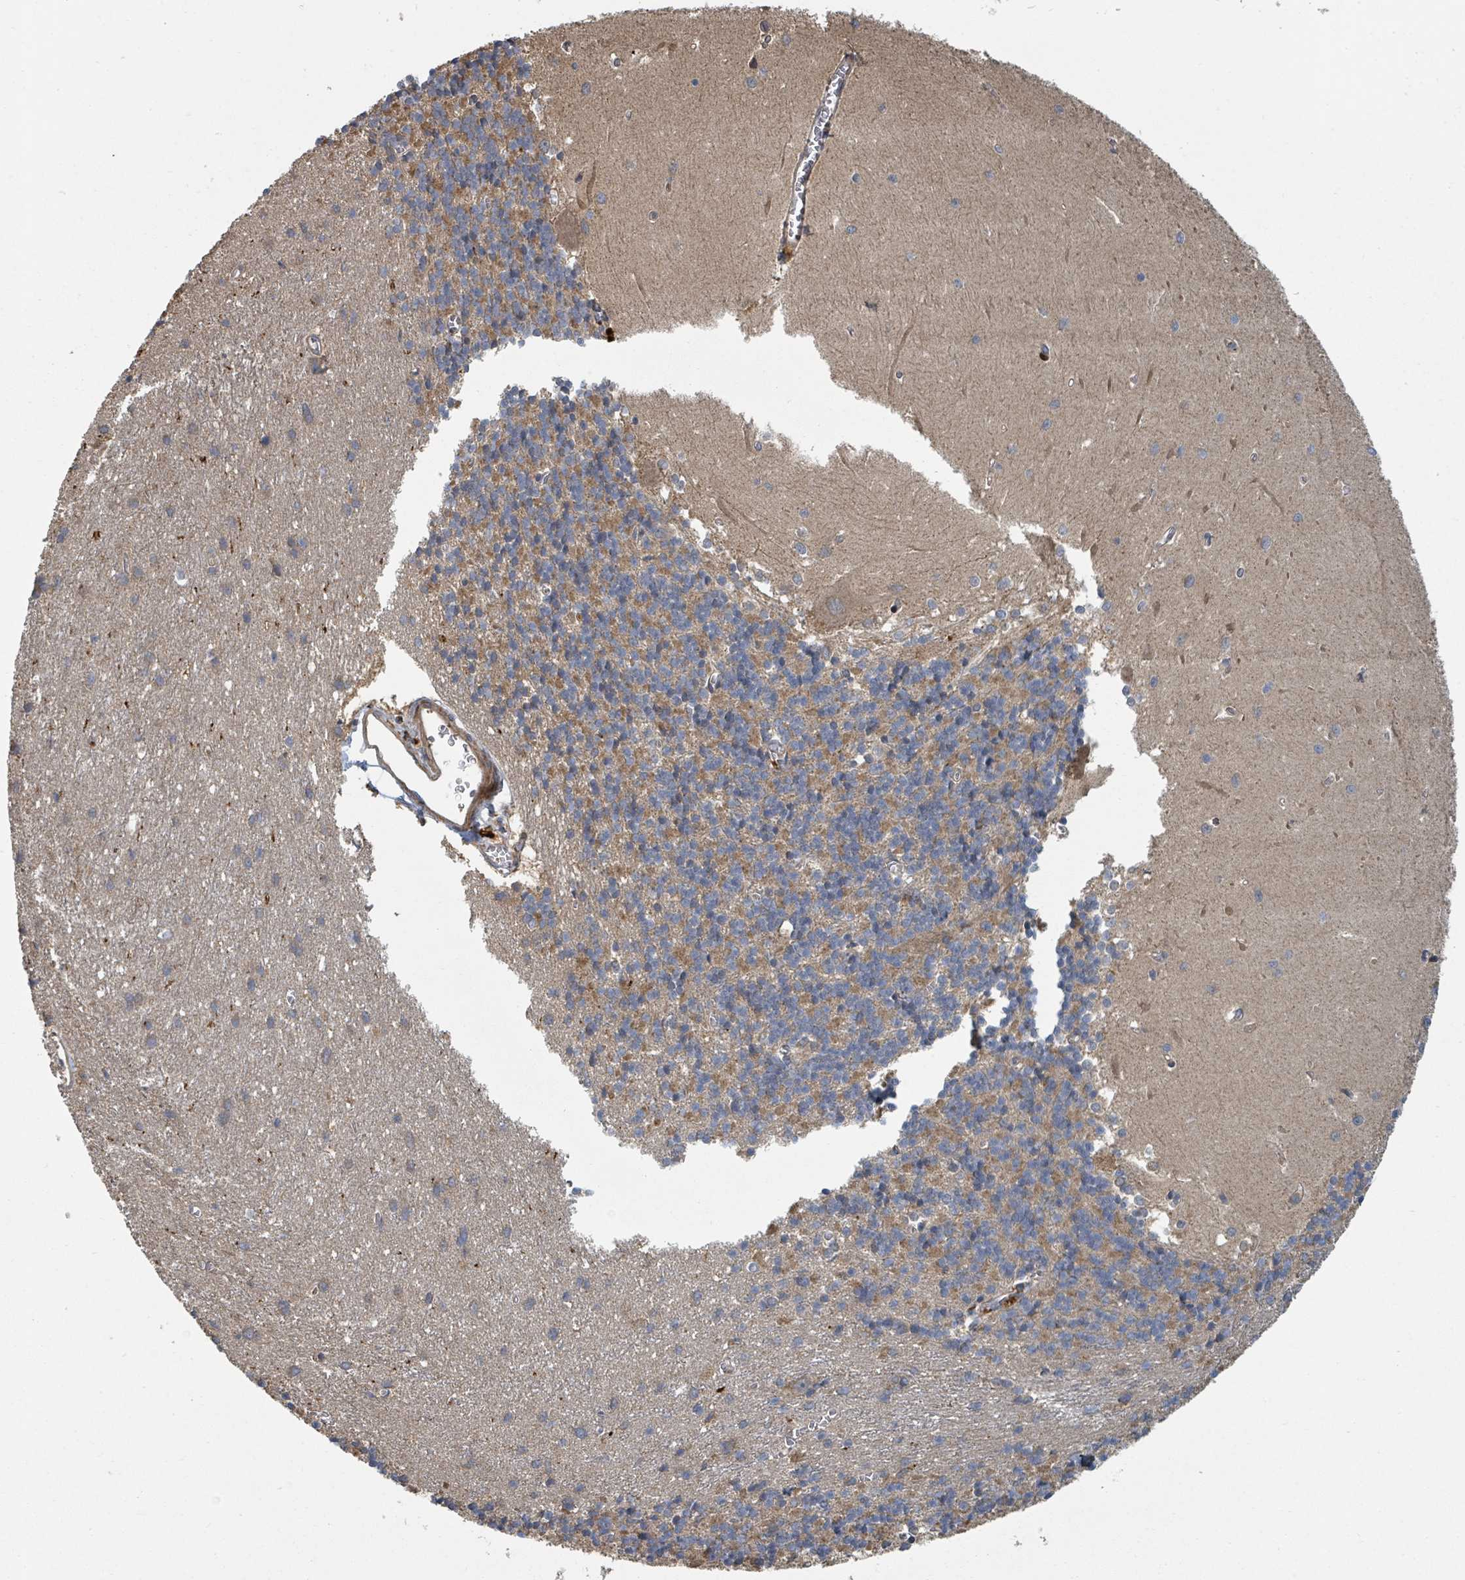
{"staining": {"intensity": "moderate", "quantity": "25%-75%", "location": "cytoplasmic/membranous"}, "tissue": "cerebellum", "cell_type": "Cells in granular layer", "image_type": "normal", "snomed": [{"axis": "morphology", "description": "Normal tissue, NOS"}, {"axis": "topography", "description": "Cerebellum"}], "caption": "Immunohistochemical staining of normal cerebellum reveals medium levels of moderate cytoplasmic/membranous positivity in about 25%-75% of cells in granular layer.", "gene": "DPM1", "patient": {"sex": "male", "age": 37}}